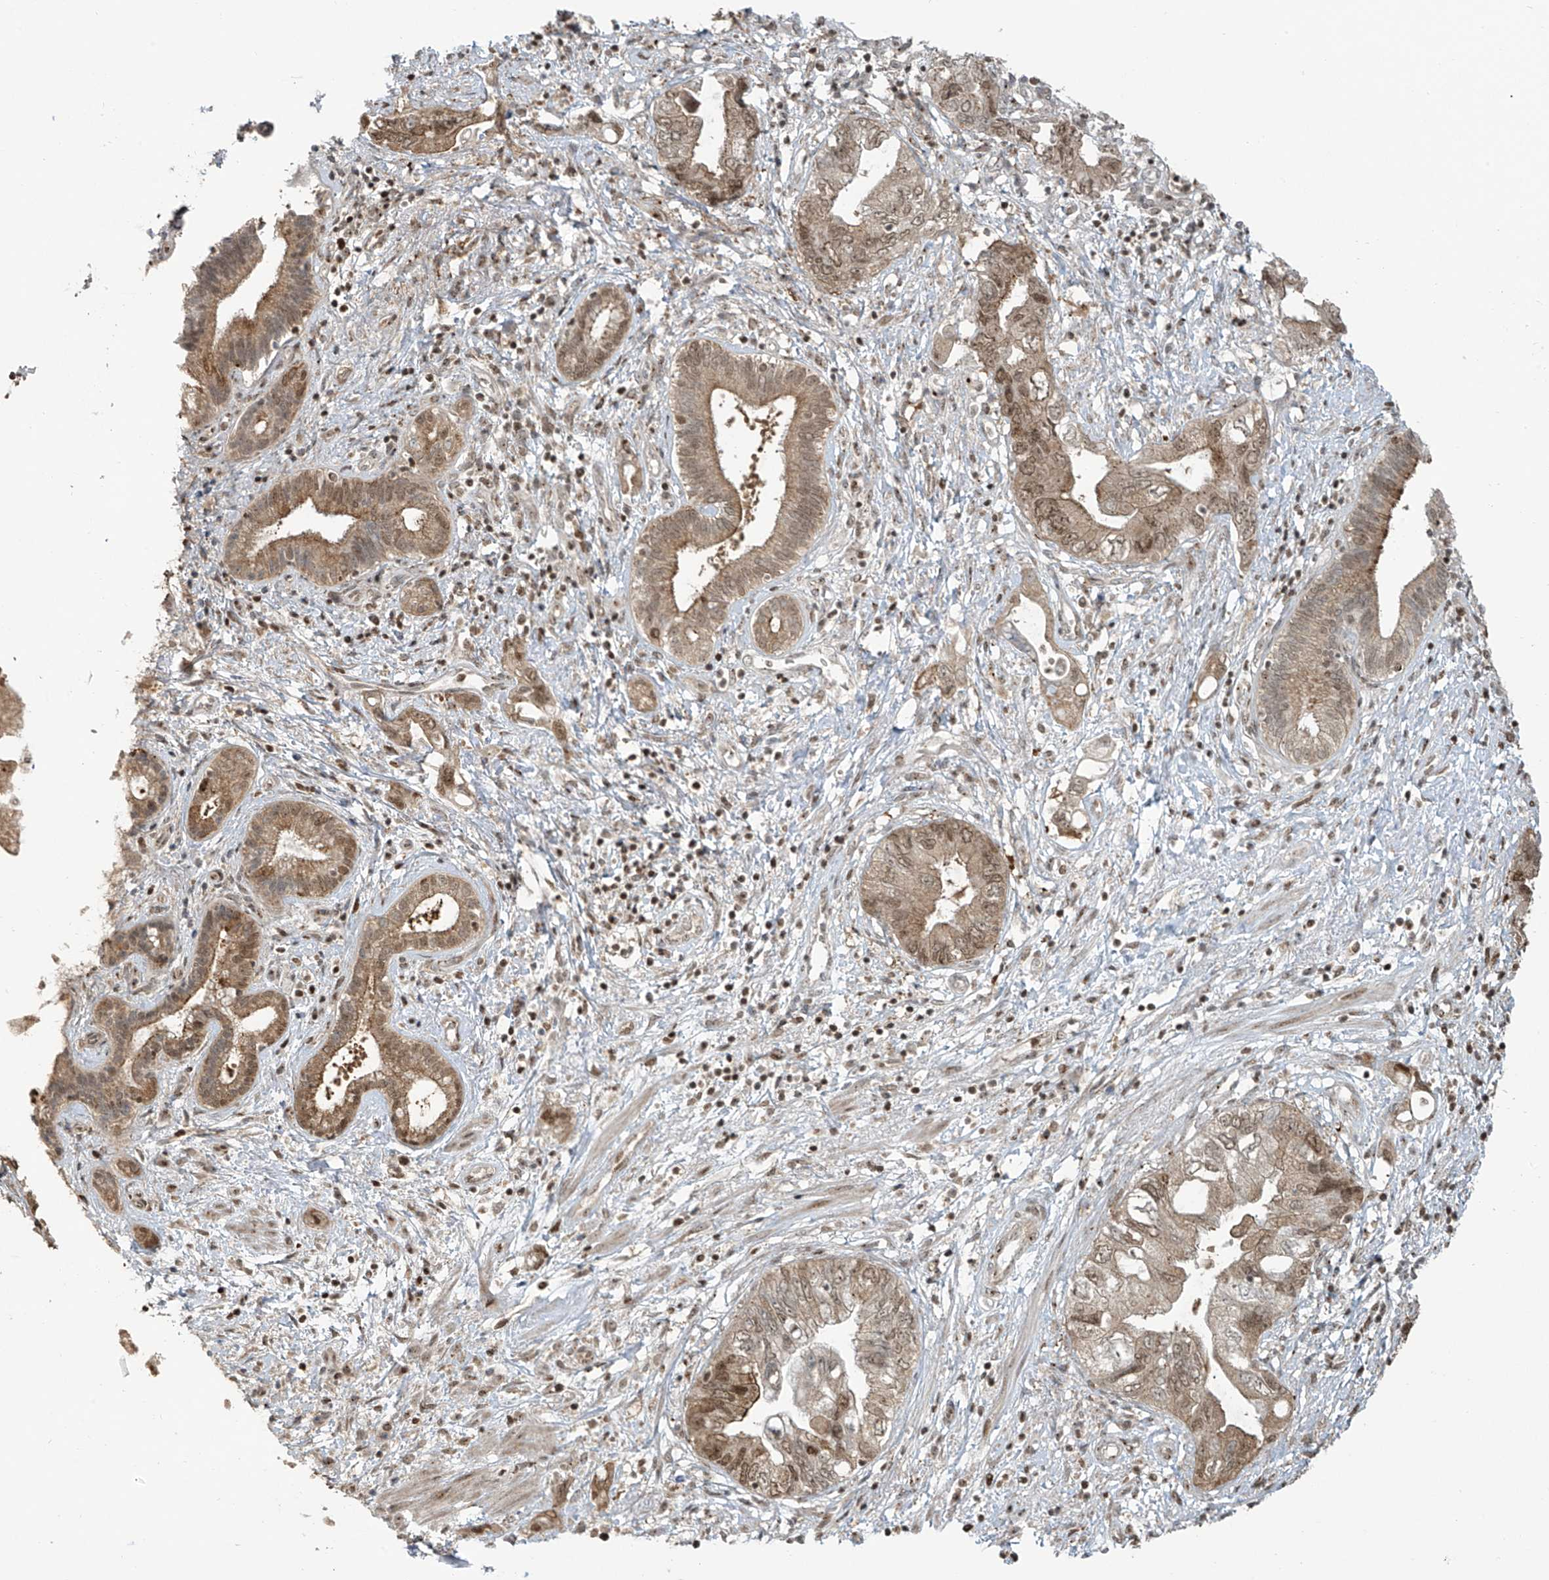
{"staining": {"intensity": "moderate", "quantity": ">75%", "location": "cytoplasmic/membranous,nuclear"}, "tissue": "pancreatic cancer", "cell_type": "Tumor cells", "image_type": "cancer", "snomed": [{"axis": "morphology", "description": "Adenocarcinoma, NOS"}, {"axis": "topography", "description": "Pancreas"}], "caption": "A histopathology image showing moderate cytoplasmic/membranous and nuclear staining in about >75% of tumor cells in pancreatic cancer (adenocarcinoma), as visualized by brown immunohistochemical staining.", "gene": "VMP1", "patient": {"sex": "female", "age": 73}}